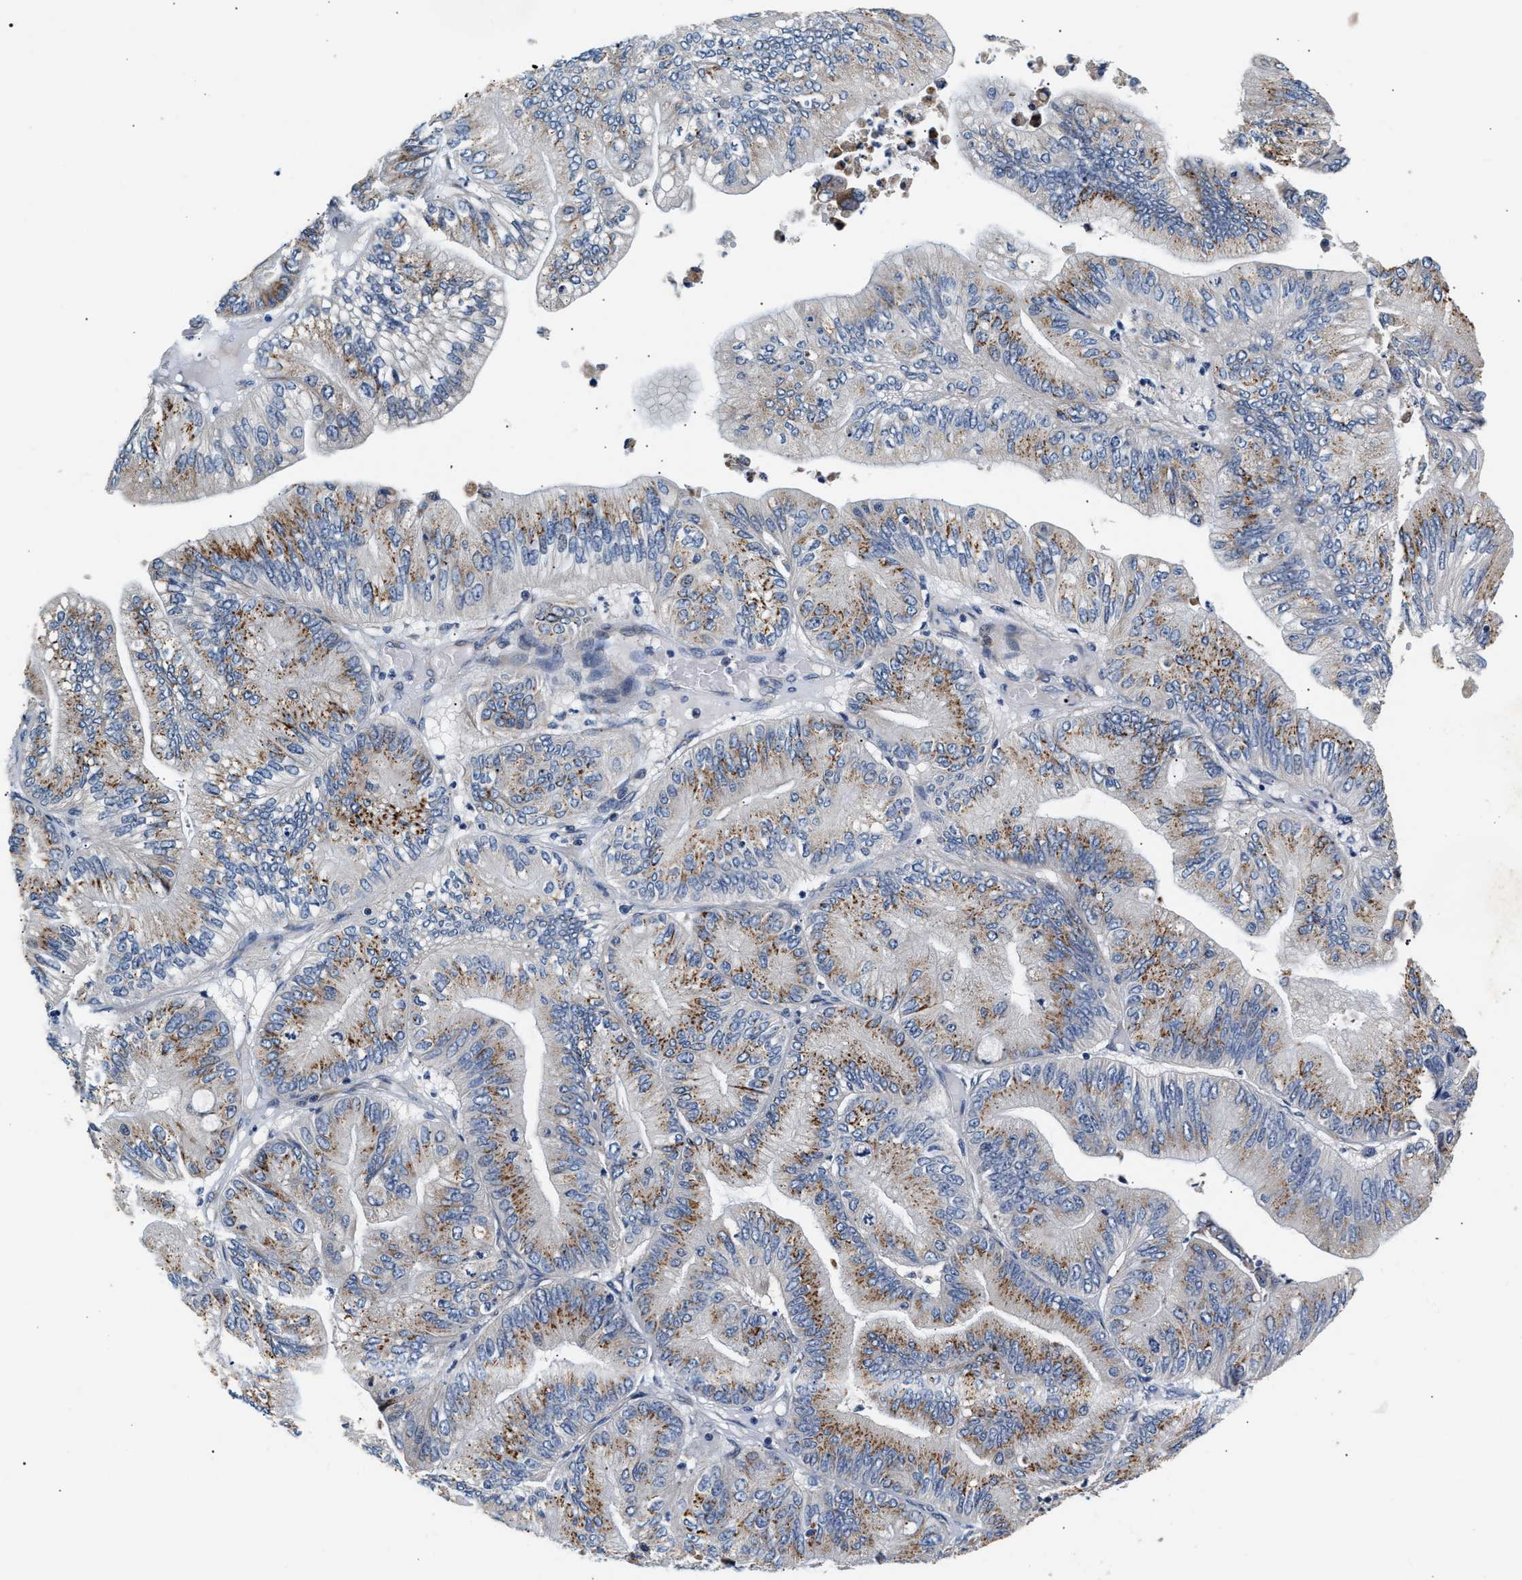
{"staining": {"intensity": "moderate", "quantity": "25%-75%", "location": "cytoplasmic/membranous"}, "tissue": "ovarian cancer", "cell_type": "Tumor cells", "image_type": "cancer", "snomed": [{"axis": "morphology", "description": "Cystadenocarcinoma, mucinous, NOS"}, {"axis": "topography", "description": "Ovary"}], "caption": "DAB (3,3'-diaminobenzidine) immunohistochemical staining of ovarian cancer (mucinous cystadenocarcinoma) exhibits moderate cytoplasmic/membranous protein positivity in approximately 25%-75% of tumor cells.", "gene": "IFT74", "patient": {"sex": "female", "age": 61}}